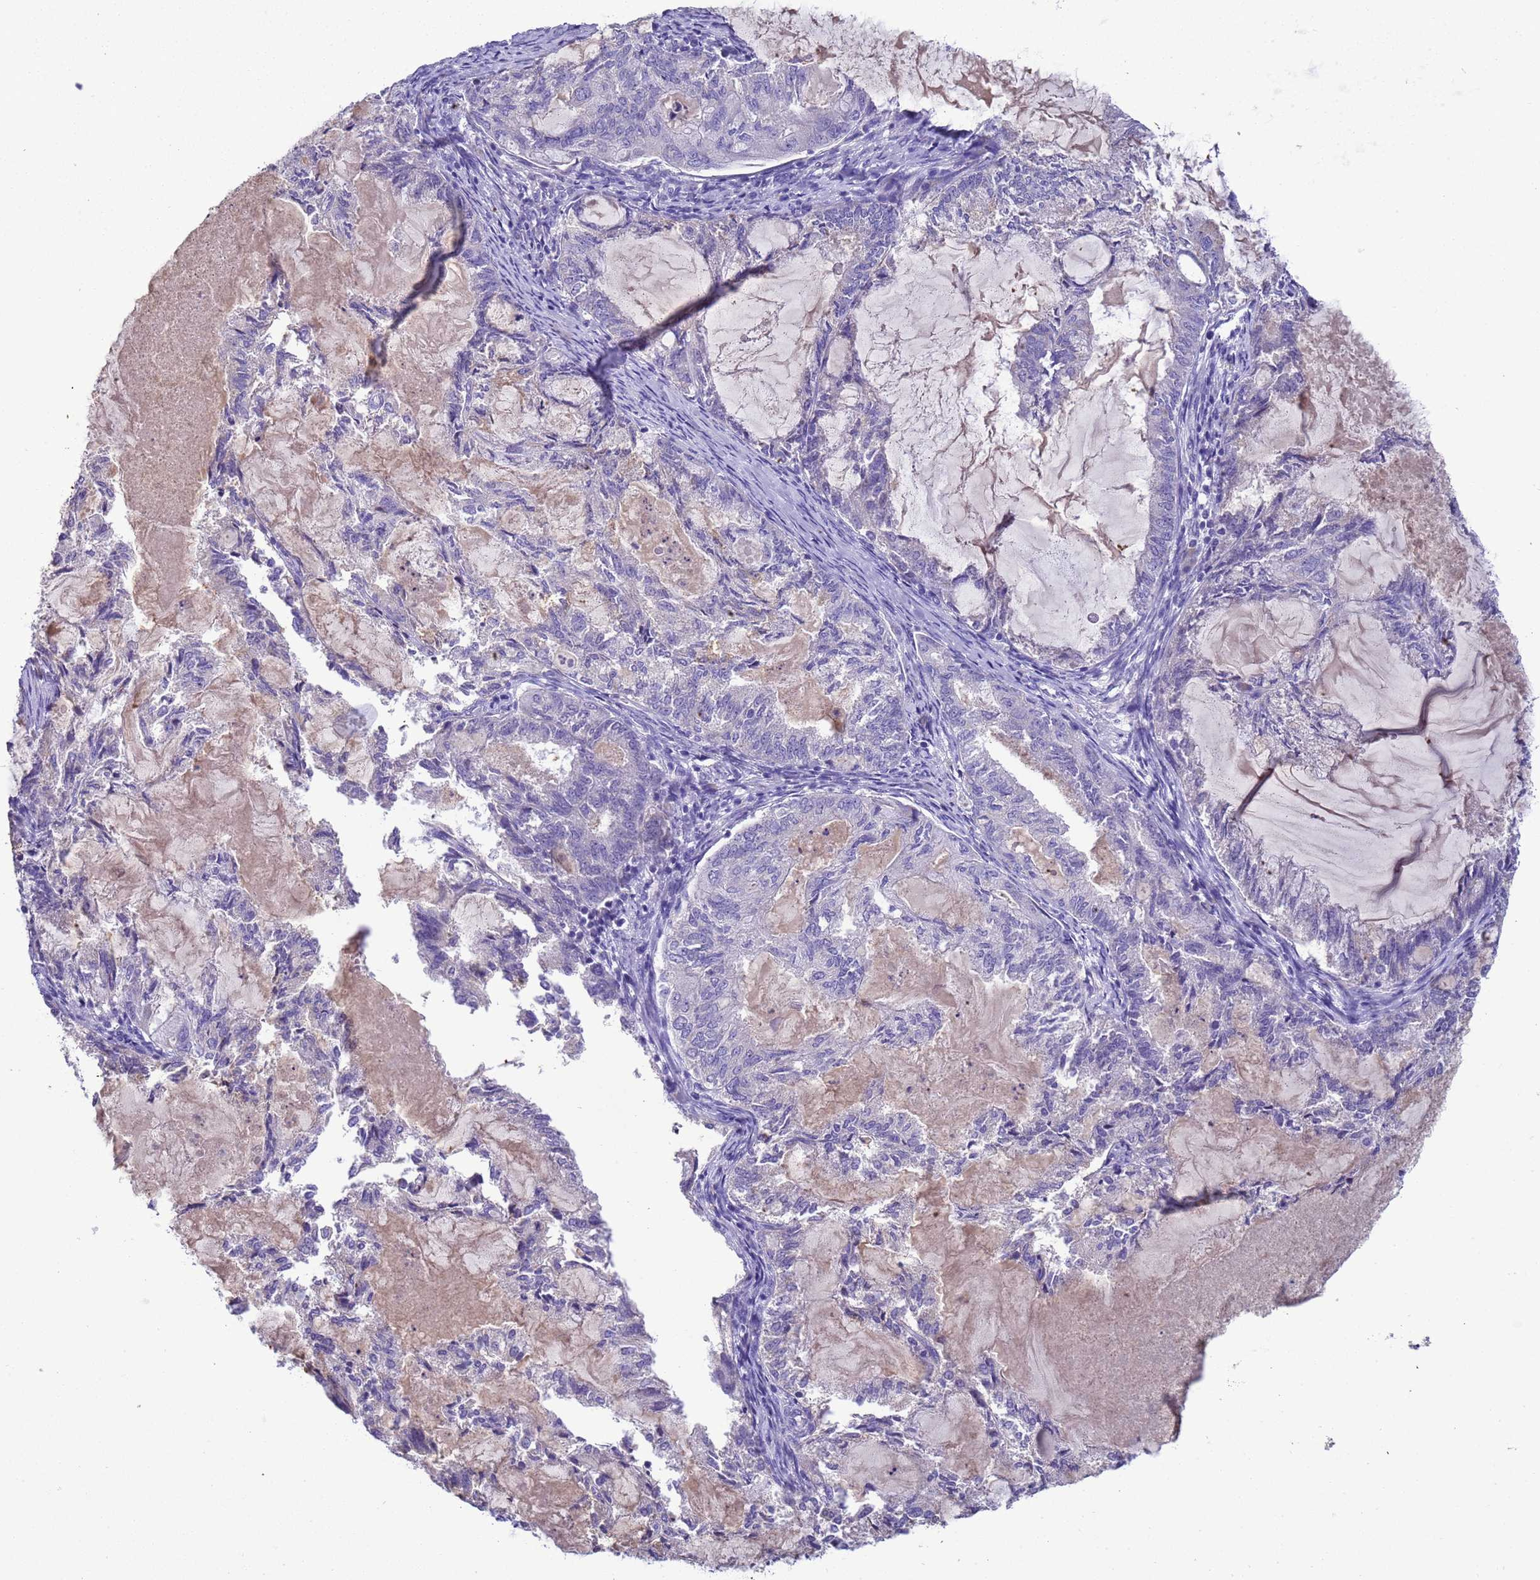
{"staining": {"intensity": "negative", "quantity": "none", "location": "none"}, "tissue": "endometrial cancer", "cell_type": "Tumor cells", "image_type": "cancer", "snomed": [{"axis": "morphology", "description": "Adenocarcinoma, NOS"}, {"axis": "topography", "description": "Endometrium"}], "caption": "High power microscopy micrograph of an immunohistochemistry image of adenocarcinoma (endometrial), revealing no significant staining in tumor cells.", "gene": "SLC24A3", "patient": {"sex": "female", "age": 86}}